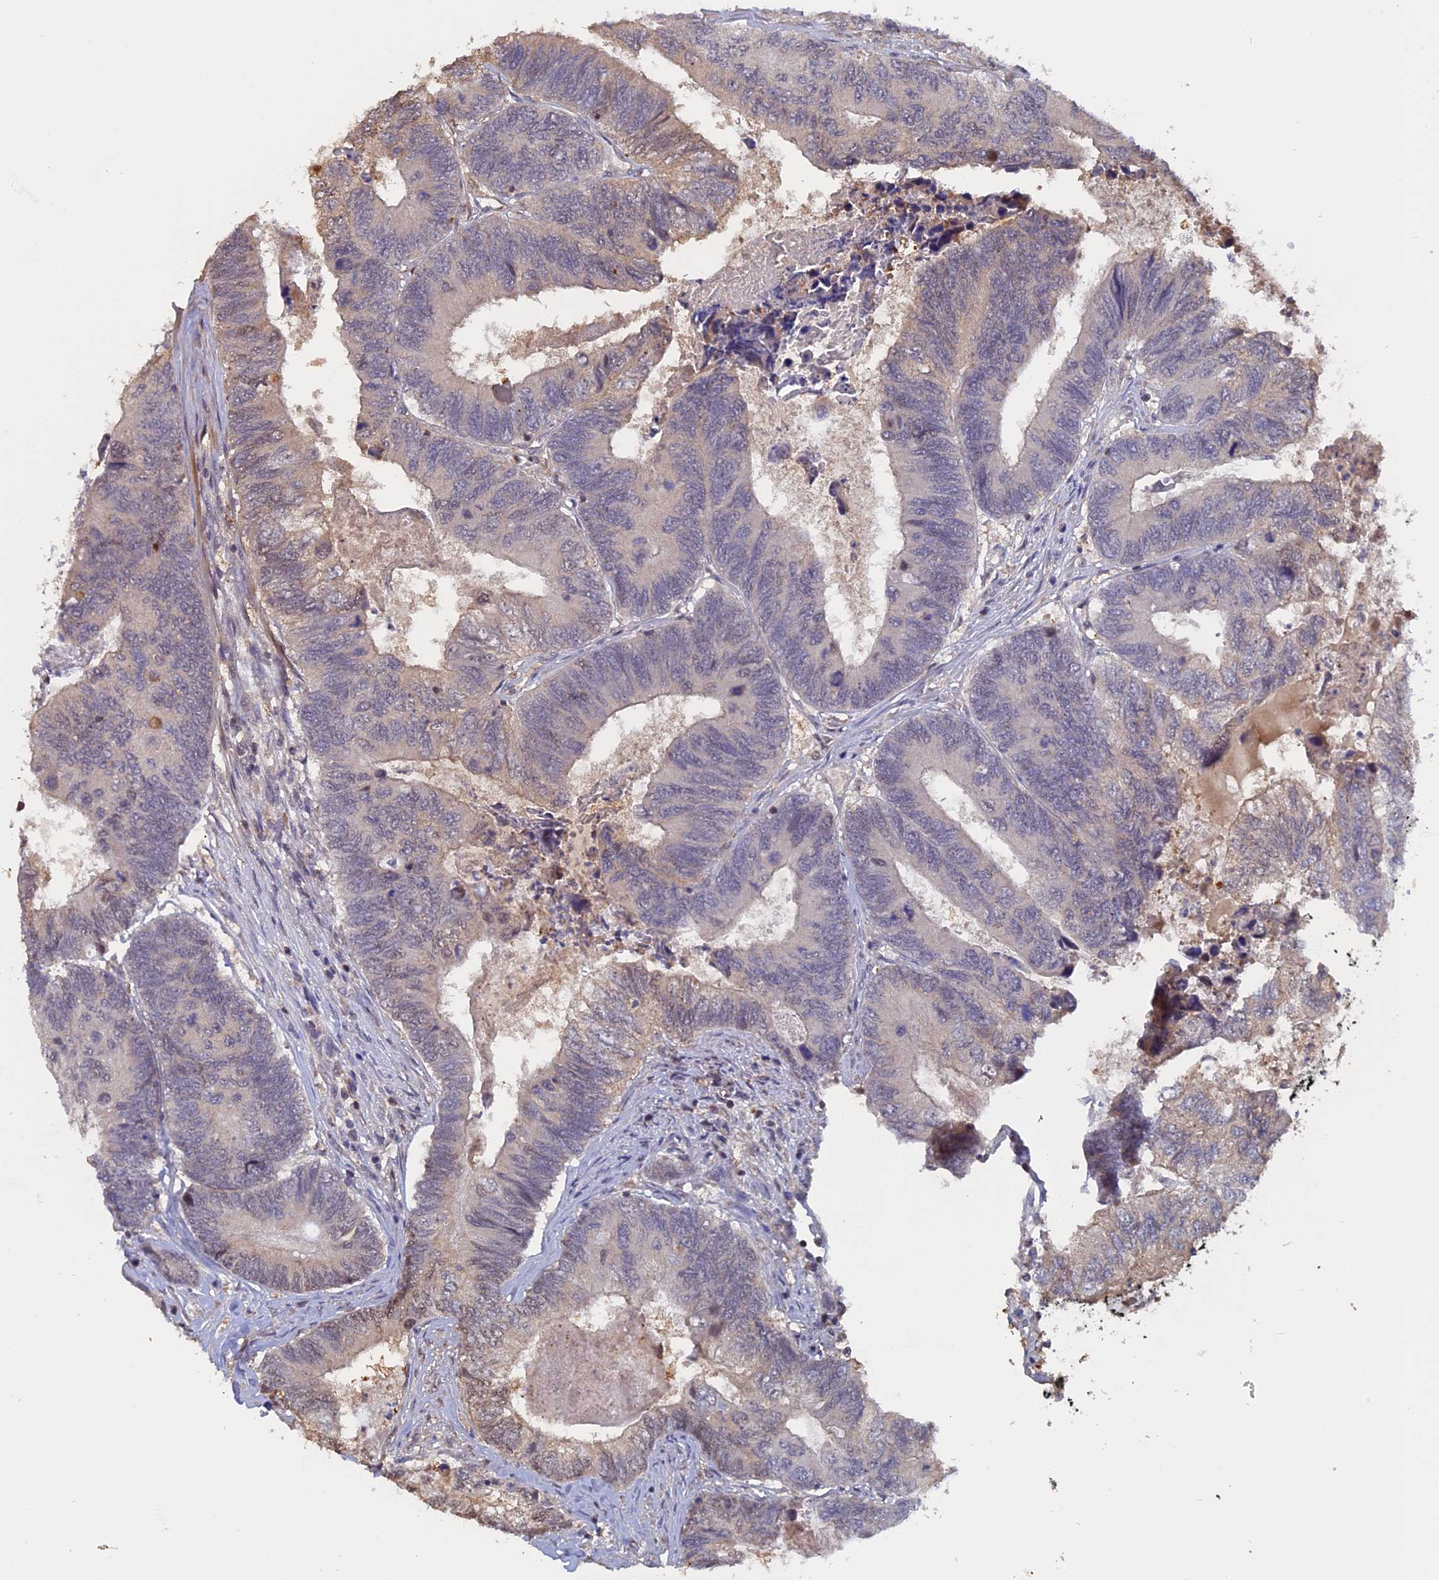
{"staining": {"intensity": "weak", "quantity": "<25%", "location": "cytoplasmic/membranous"}, "tissue": "colorectal cancer", "cell_type": "Tumor cells", "image_type": "cancer", "snomed": [{"axis": "morphology", "description": "Adenocarcinoma, NOS"}, {"axis": "topography", "description": "Colon"}], "caption": "Colorectal adenocarcinoma stained for a protein using immunohistochemistry reveals no staining tumor cells.", "gene": "FAM98C", "patient": {"sex": "female", "age": 67}}